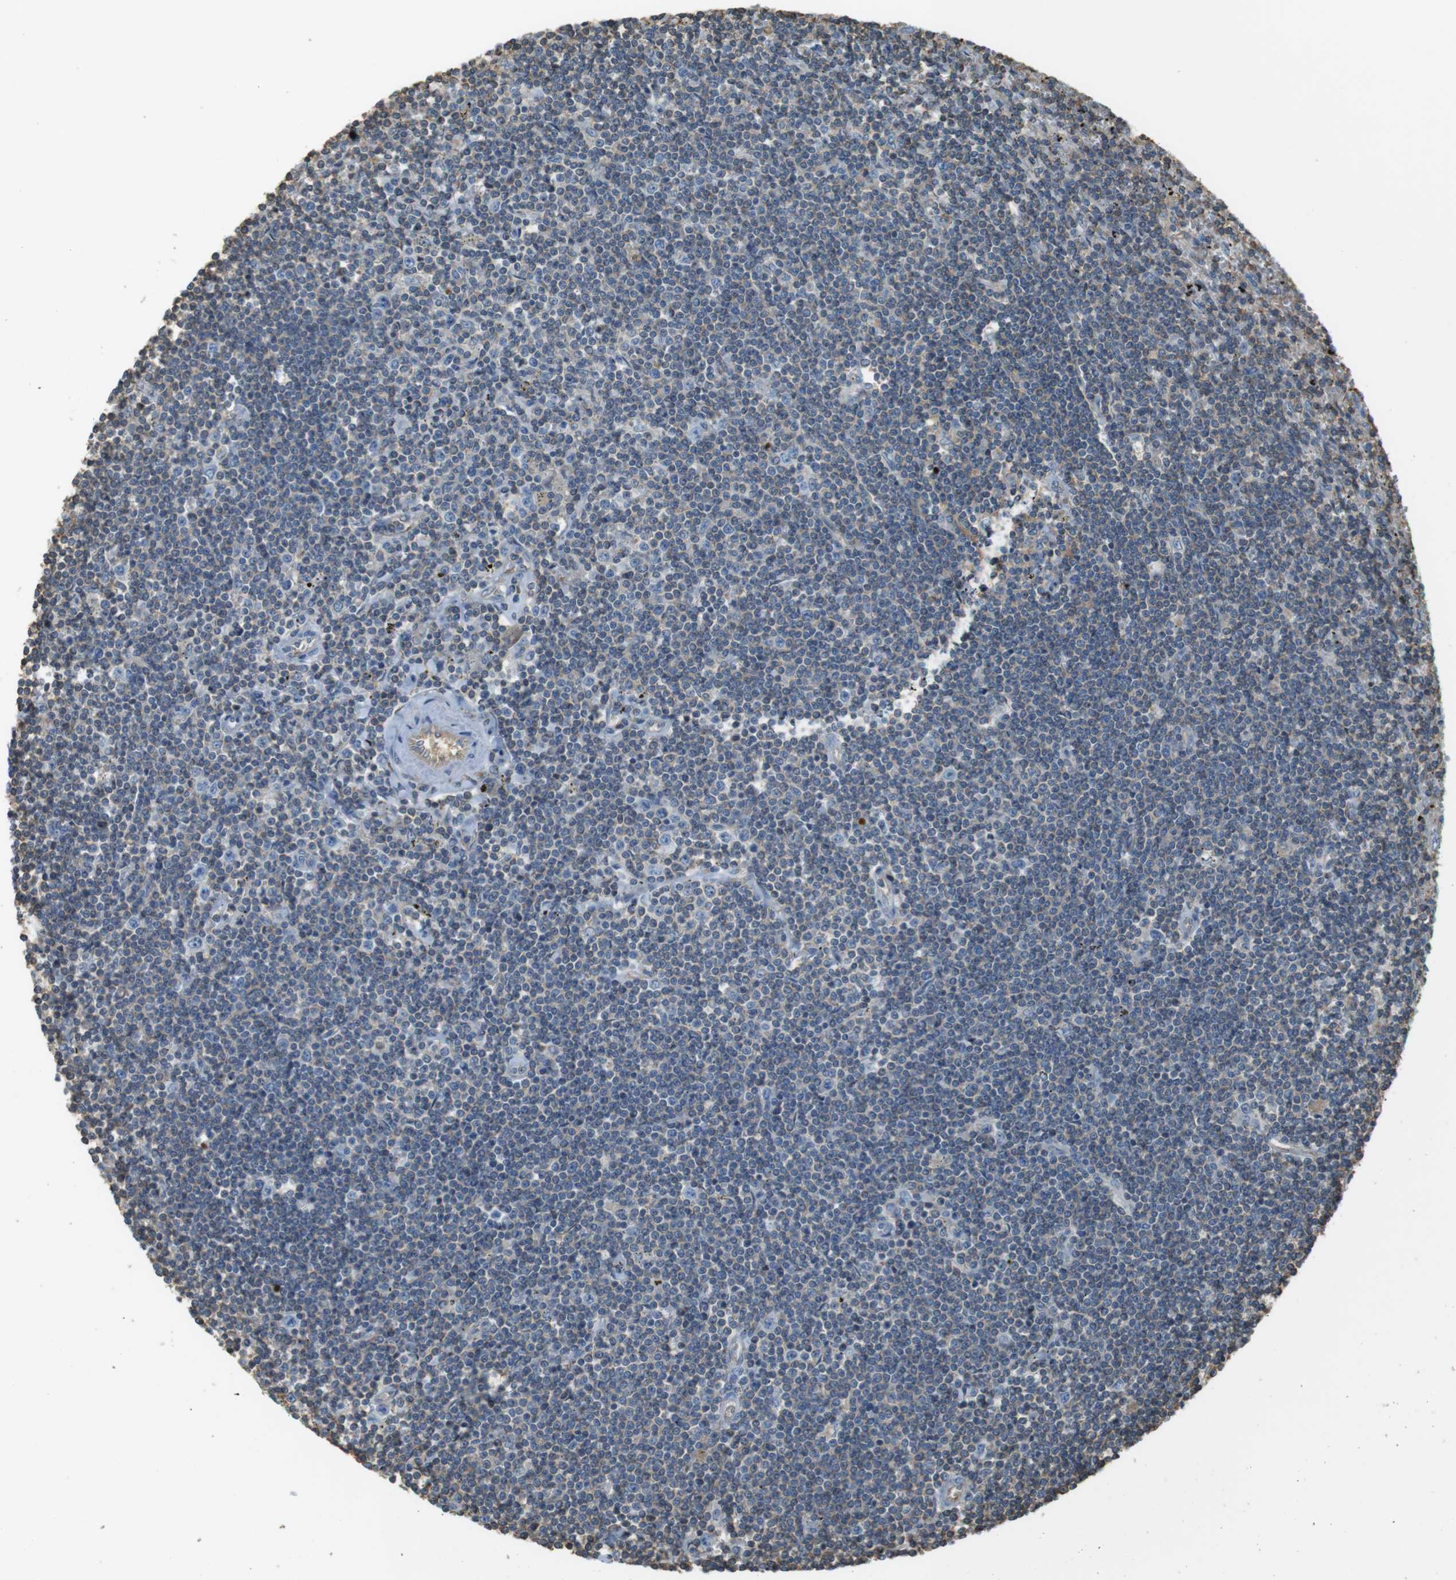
{"staining": {"intensity": "negative", "quantity": "none", "location": "none"}, "tissue": "lymphoma", "cell_type": "Tumor cells", "image_type": "cancer", "snomed": [{"axis": "morphology", "description": "Malignant lymphoma, non-Hodgkin's type, Low grade"}, {"axis": "topography", "description": "Spleen"}], "caption": "The IHC histopathology image has no significant staining in tumor cells of malignant lymphoma, non-Hodgkin's type (low-grade) tissue.", "gene": "FCAR", "patient": {"sex": "male", "age": 76}}